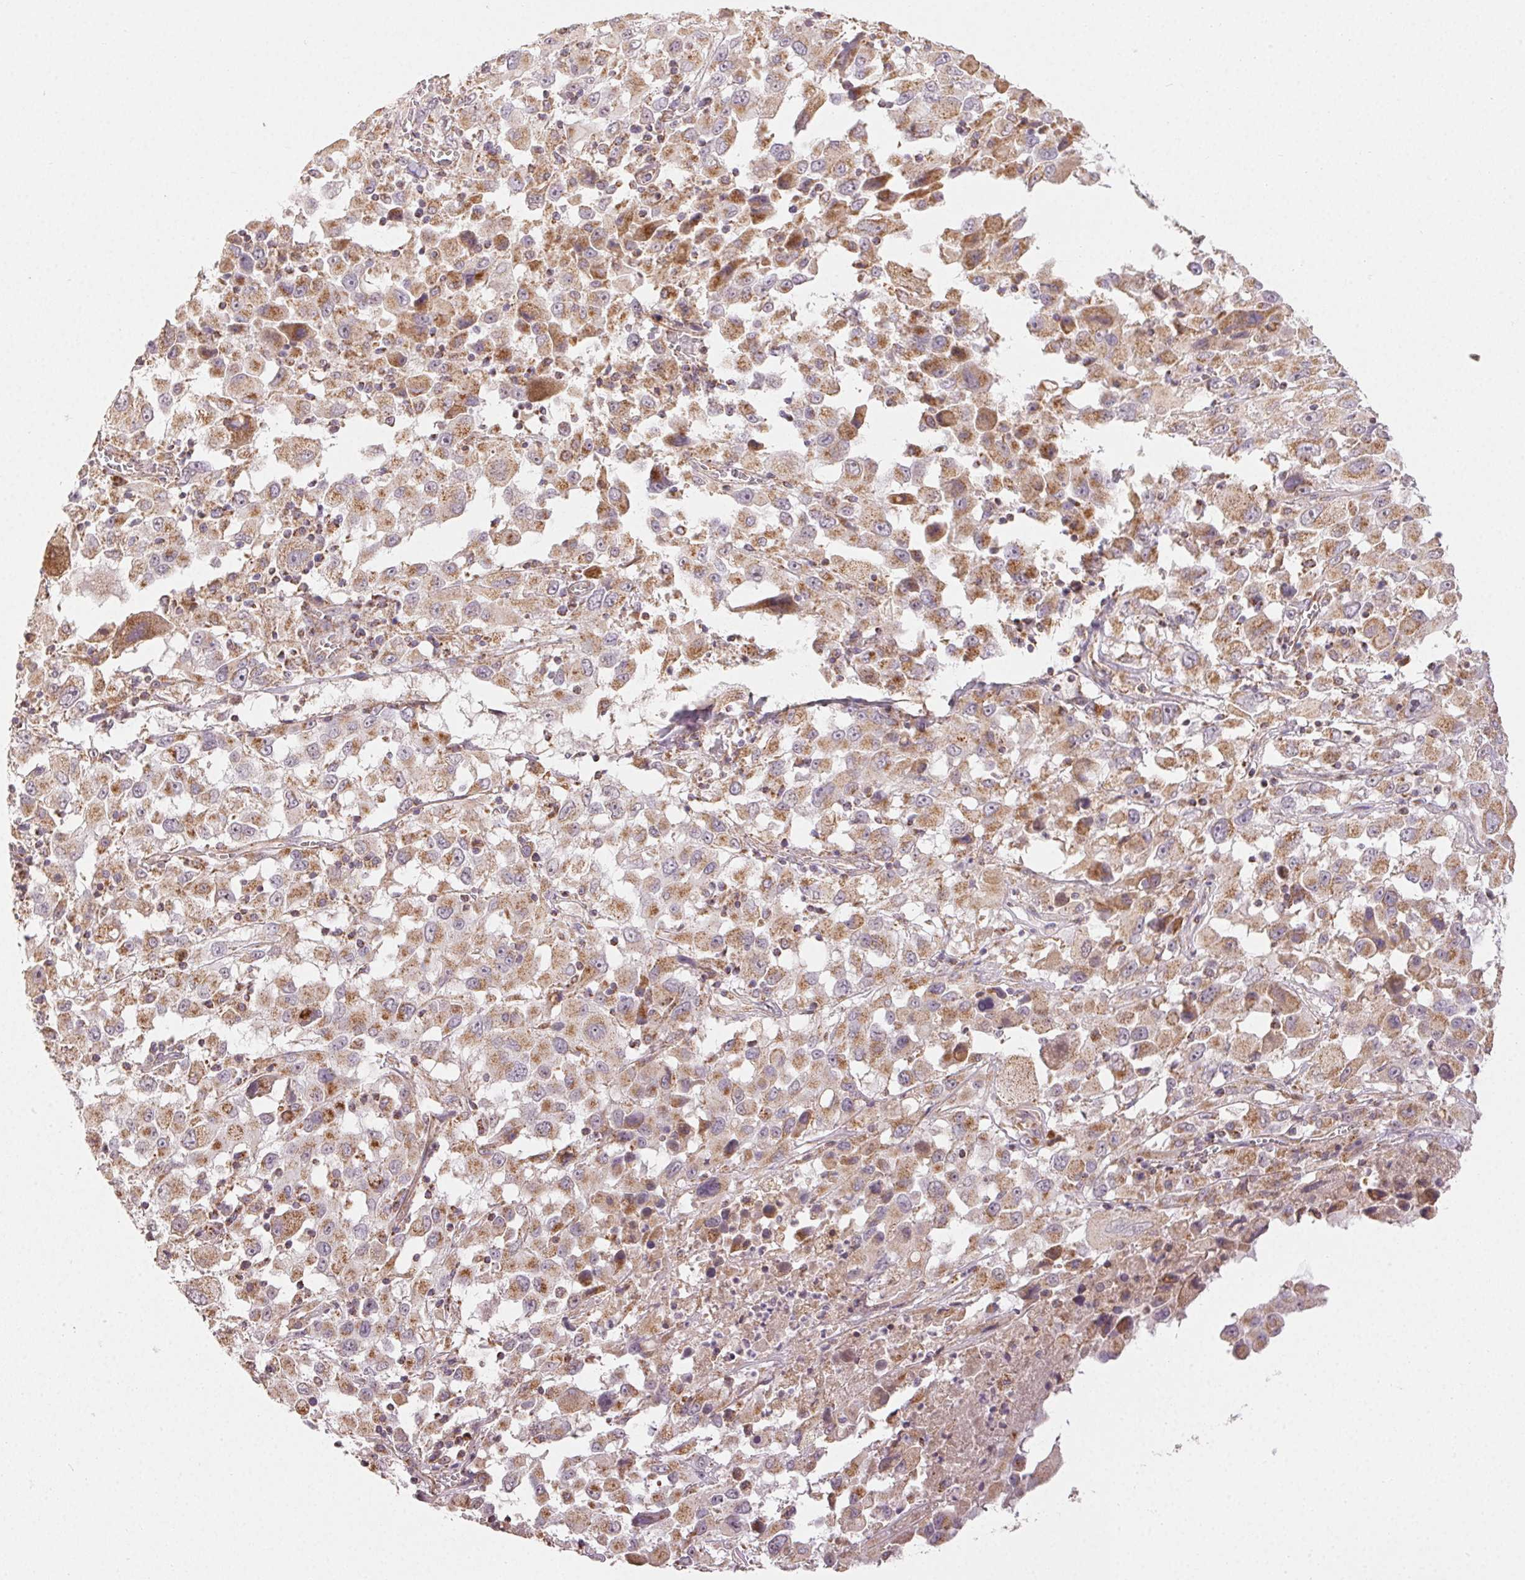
{"staining": {"intensity": "moderate", "quantity": ">75%", "location": "cytoplasmic/membranous"}, "tissue": "melanoma", "cell_type": "Tumor cells", "image_type": "cancer", "snomed": [{"axis": "morphology", "description": "Malignant melanoma, Metastatic site"}, {"axis": "topography", "description": "Soft tissue"}], "caption": "Melanoma stained with DAB immunohistochemistry (IHC) exhibits medium levels of moderate cytoplasmic/membranous expression in about >75% of tumor cells.", "gene": "CLASP1", "patient": {"sex": "male", "age": 50}}